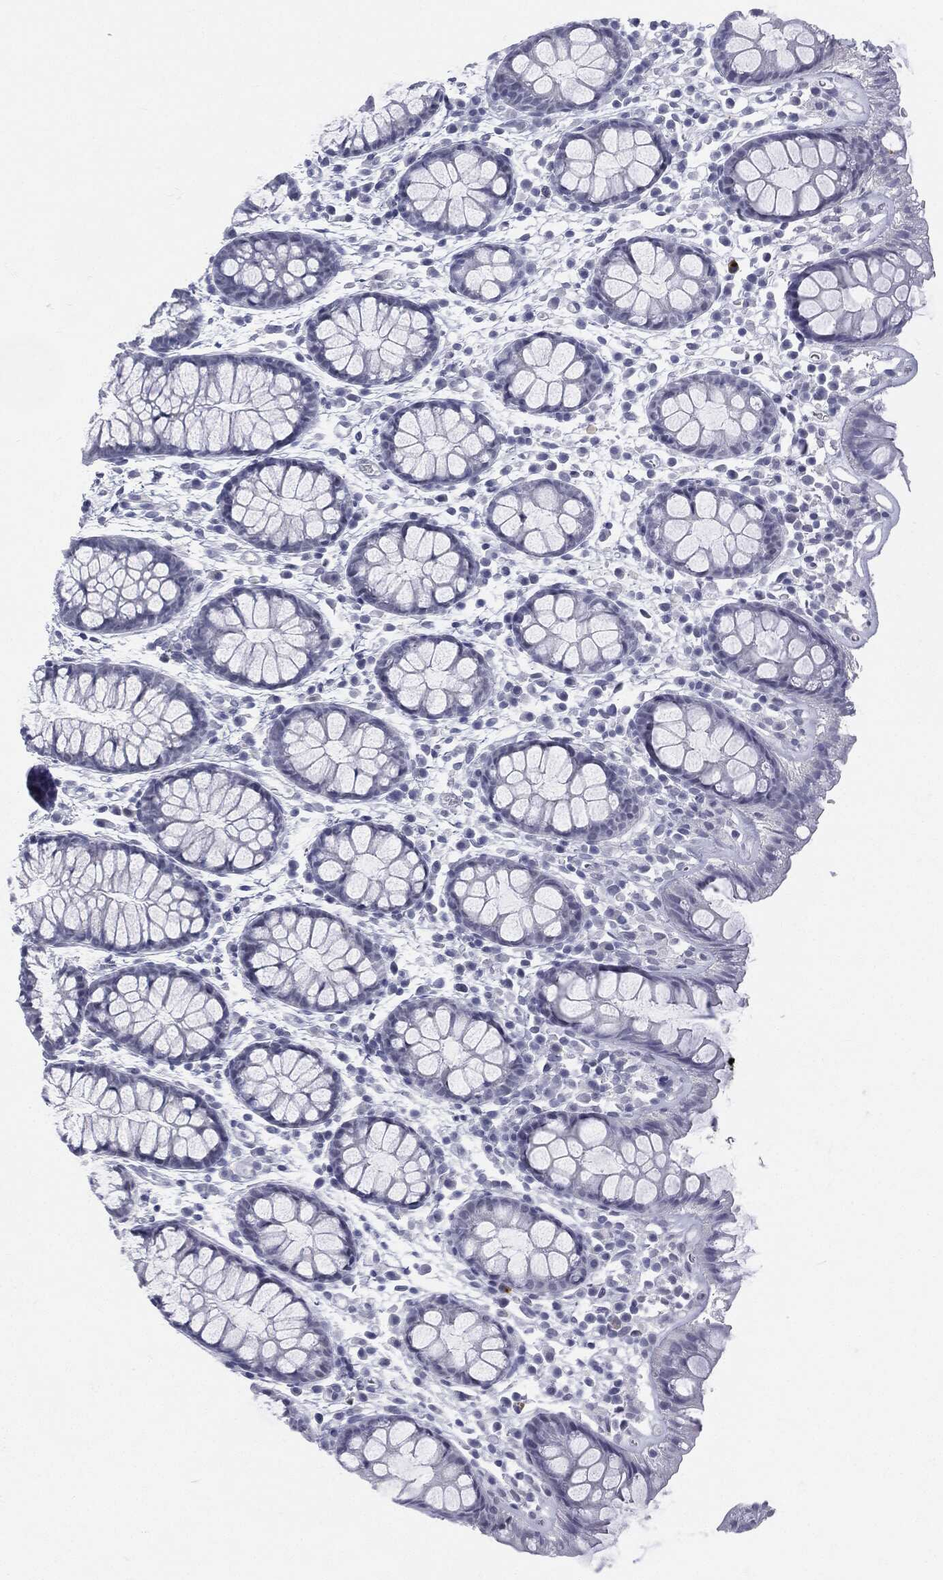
{"staining": {"intensity": "negative", "quantity": "none", "location": "none"}, "tissue": "colon", "cell_type": "Endothelial cells", "image_type": "normal", "snomed": [{"axis": "morphology", "description": "Normal tissue, NOS"}, {"axis": "topography", "description": "Colon"}], "caption": "Immunohistochemistry (IHC) of unremarkable colon reveals no staining in endothelial cells.", "gene": "MLLT10", "patient": {"sex": "male", "age": 76}}